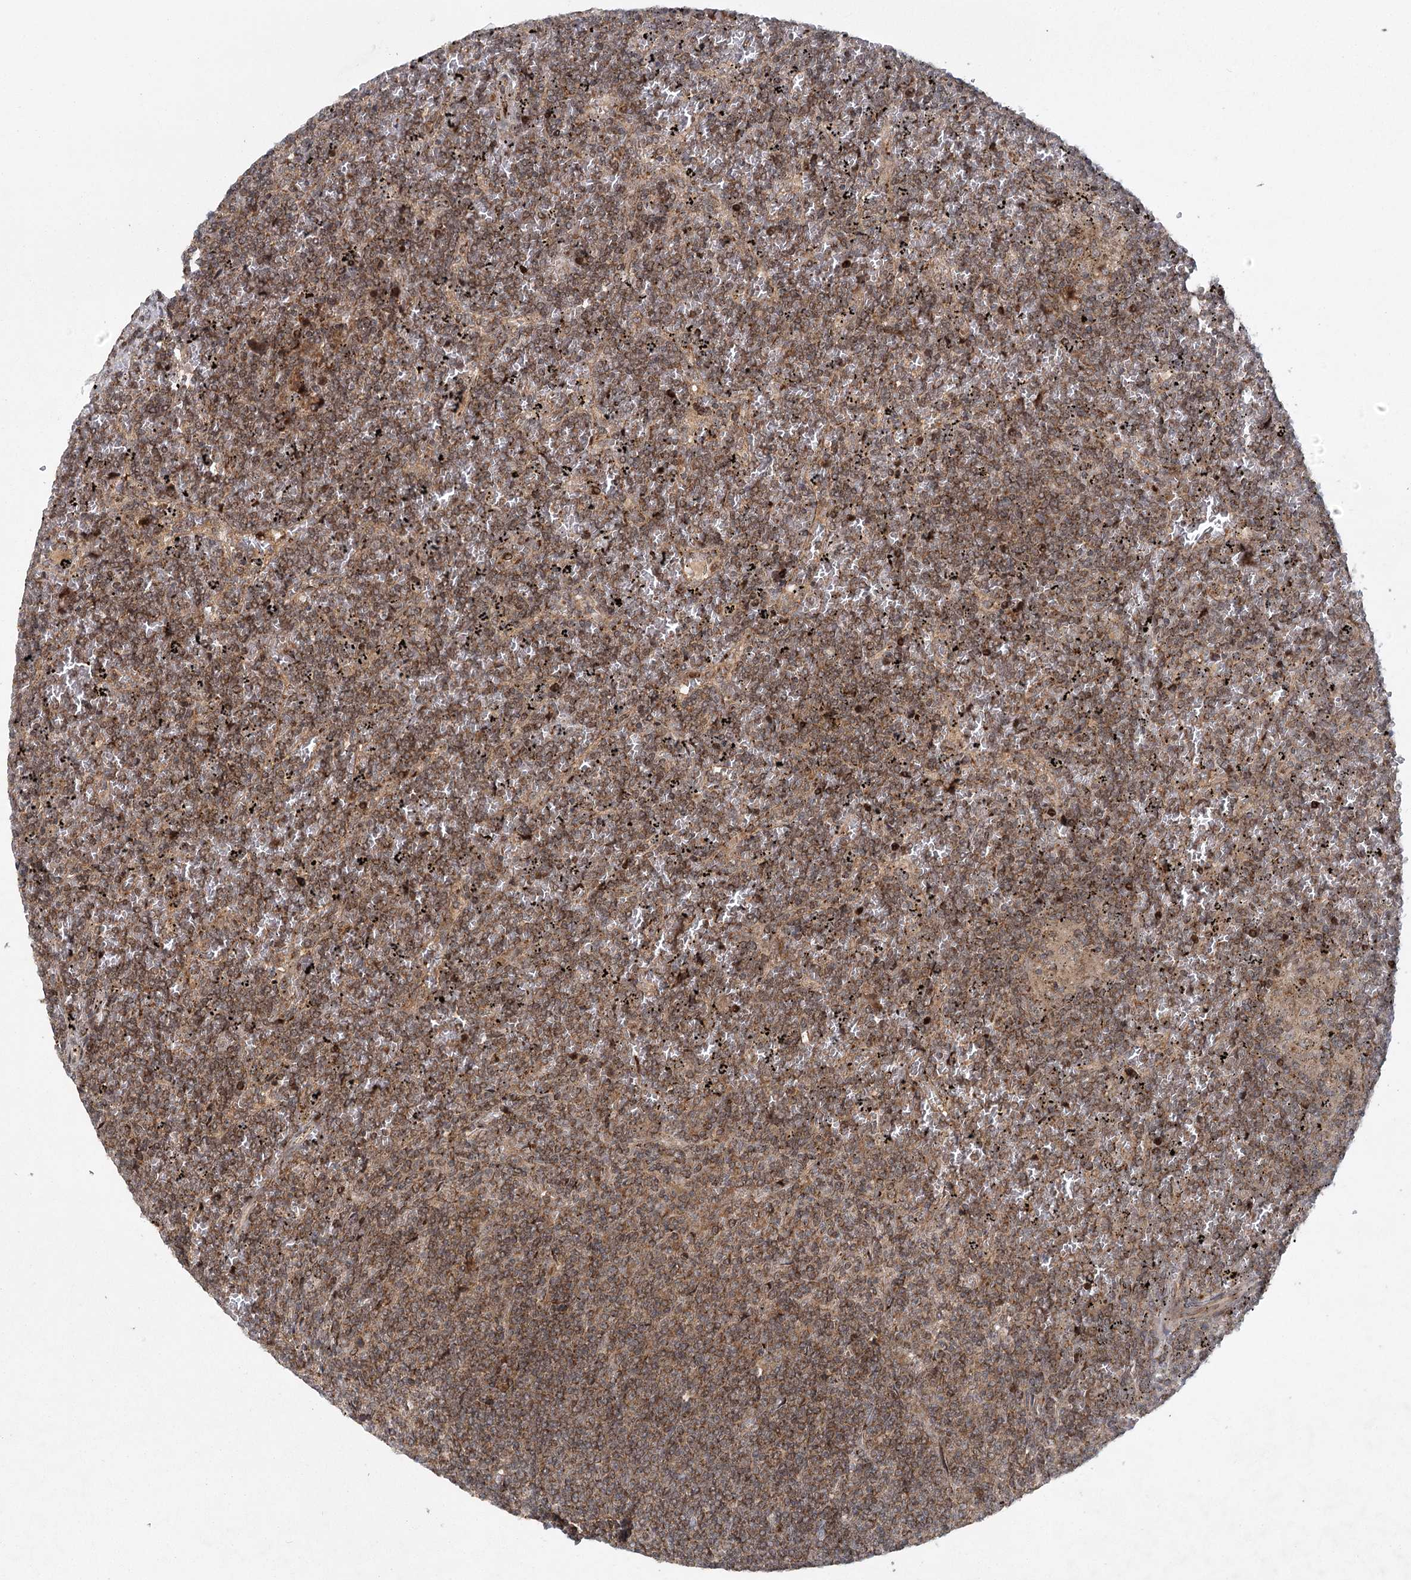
{"staining": {"intensity": "moderate", "quantity": ">75%", "location": "cytoplasmic/membranous"}, "tissue": "lymphoma", "cell_type": "Tumor cells", "image_type": "cancer", "snomed": [{"axis": "morphology", "description": "Malignant lymphoma, non-Hodgkin's type, Low grade"}, {"axis": "topography", "description": "Spleen"}], "caption": "Moderate cytoplasmic/membranous positivity is appreciated in about >75% of tumor cells in lymphoma.", "gene": "IFT46", "patient": {"sex": "female", "age": 19}}